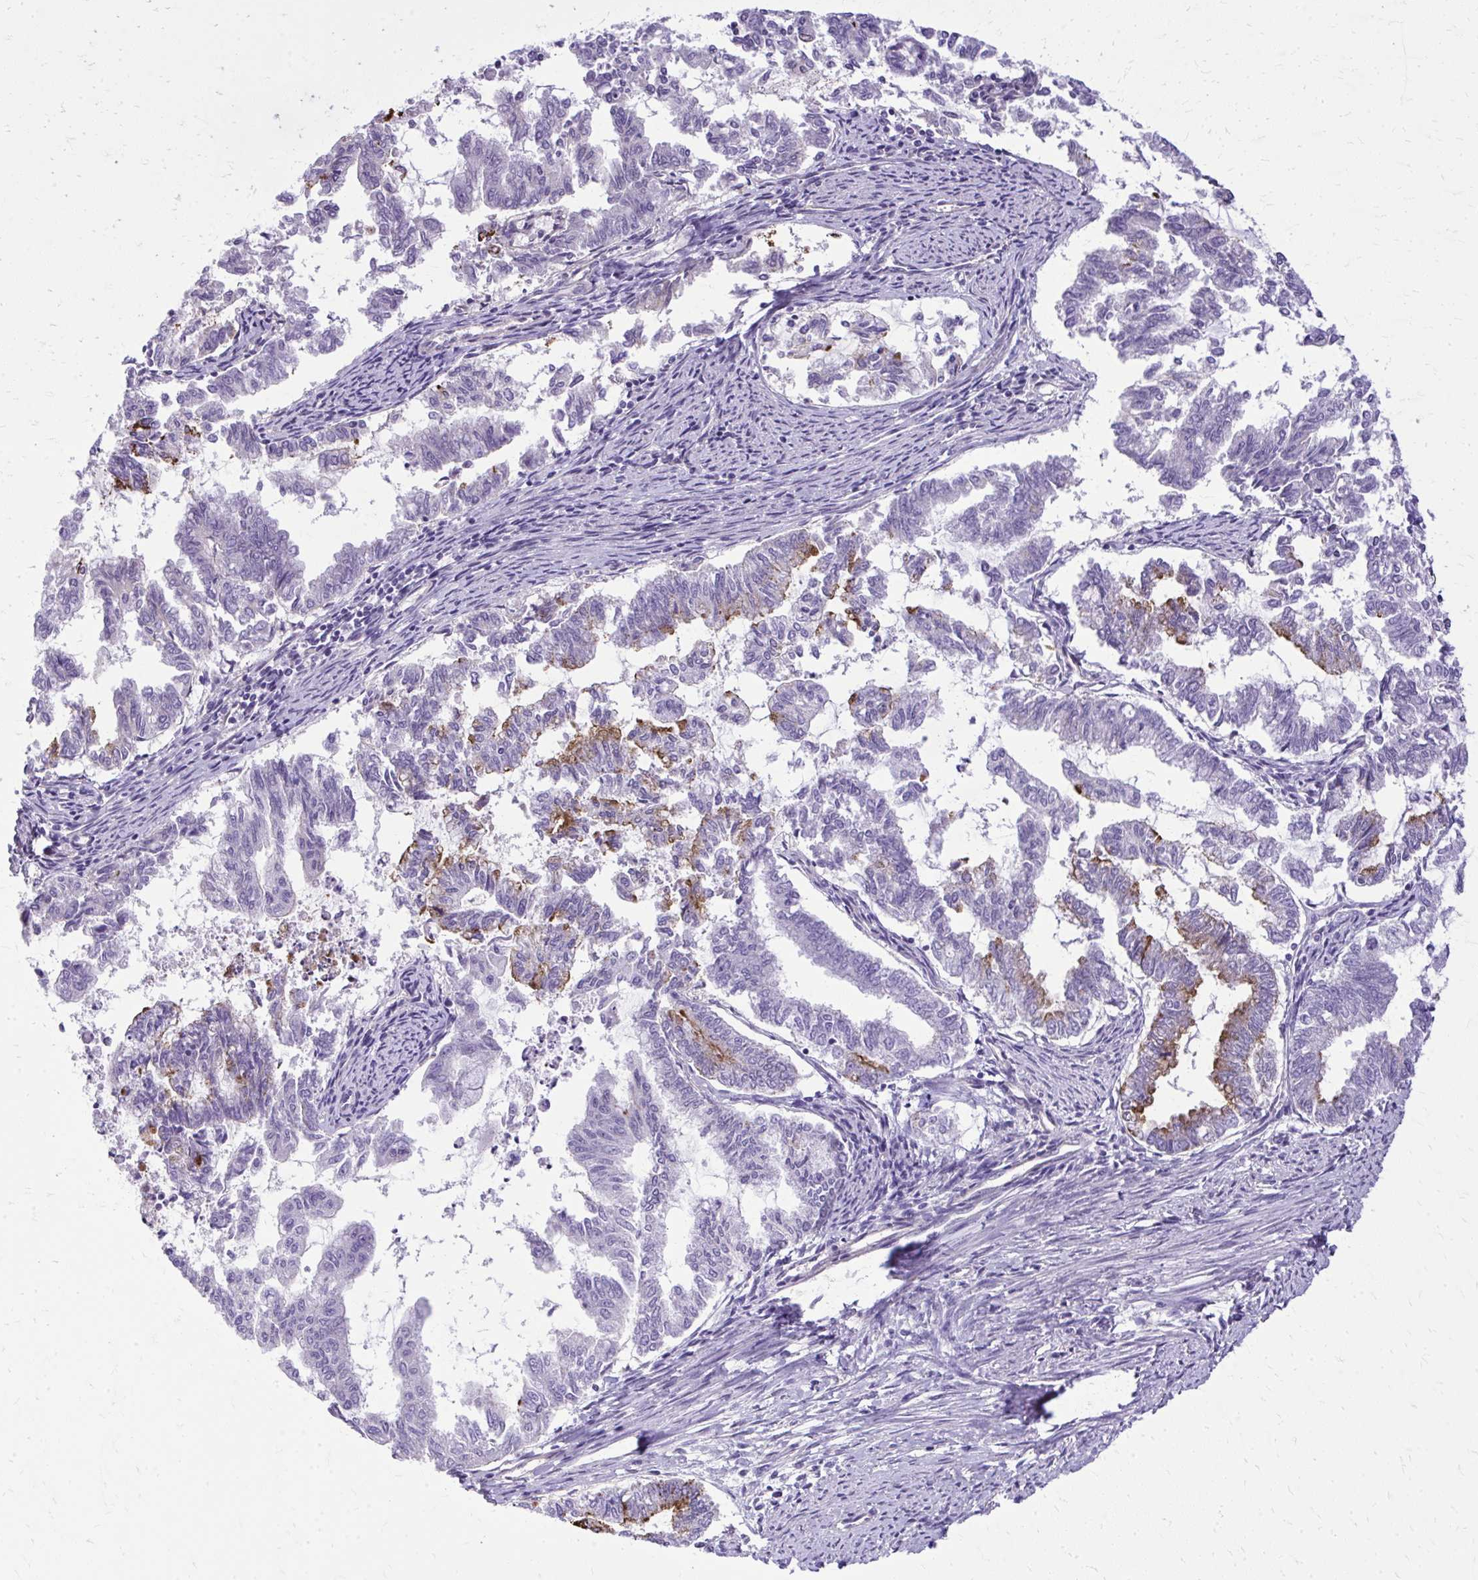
{"staining": {"intensity": "moderate", "quantity": "<25%", "location": "cytoplasmic/membranous"}, "tissue": "endometrial cancer", "cell_type": "Tumor cells", "image_type": "cancer", "snomed": [{"axis": "morphology", "description": "Adenocarcinoma, NOS"}, {"axis": "topography", "description": "Endometrium"}], "caption": "The photomicrograph shows staining of endometrial adenocarcinoma, revealing moderate cytoplasmic/membranous protein staining (brown color) within tumor cells. Using DAB (3,3'-diaminobenzidine) (brown) and hematoxylin (blue) stains, captured at high magnification using brightfield microscopy.", "gene": "RUNDC3B", "patient": {"sex": "female", "age": 79}}